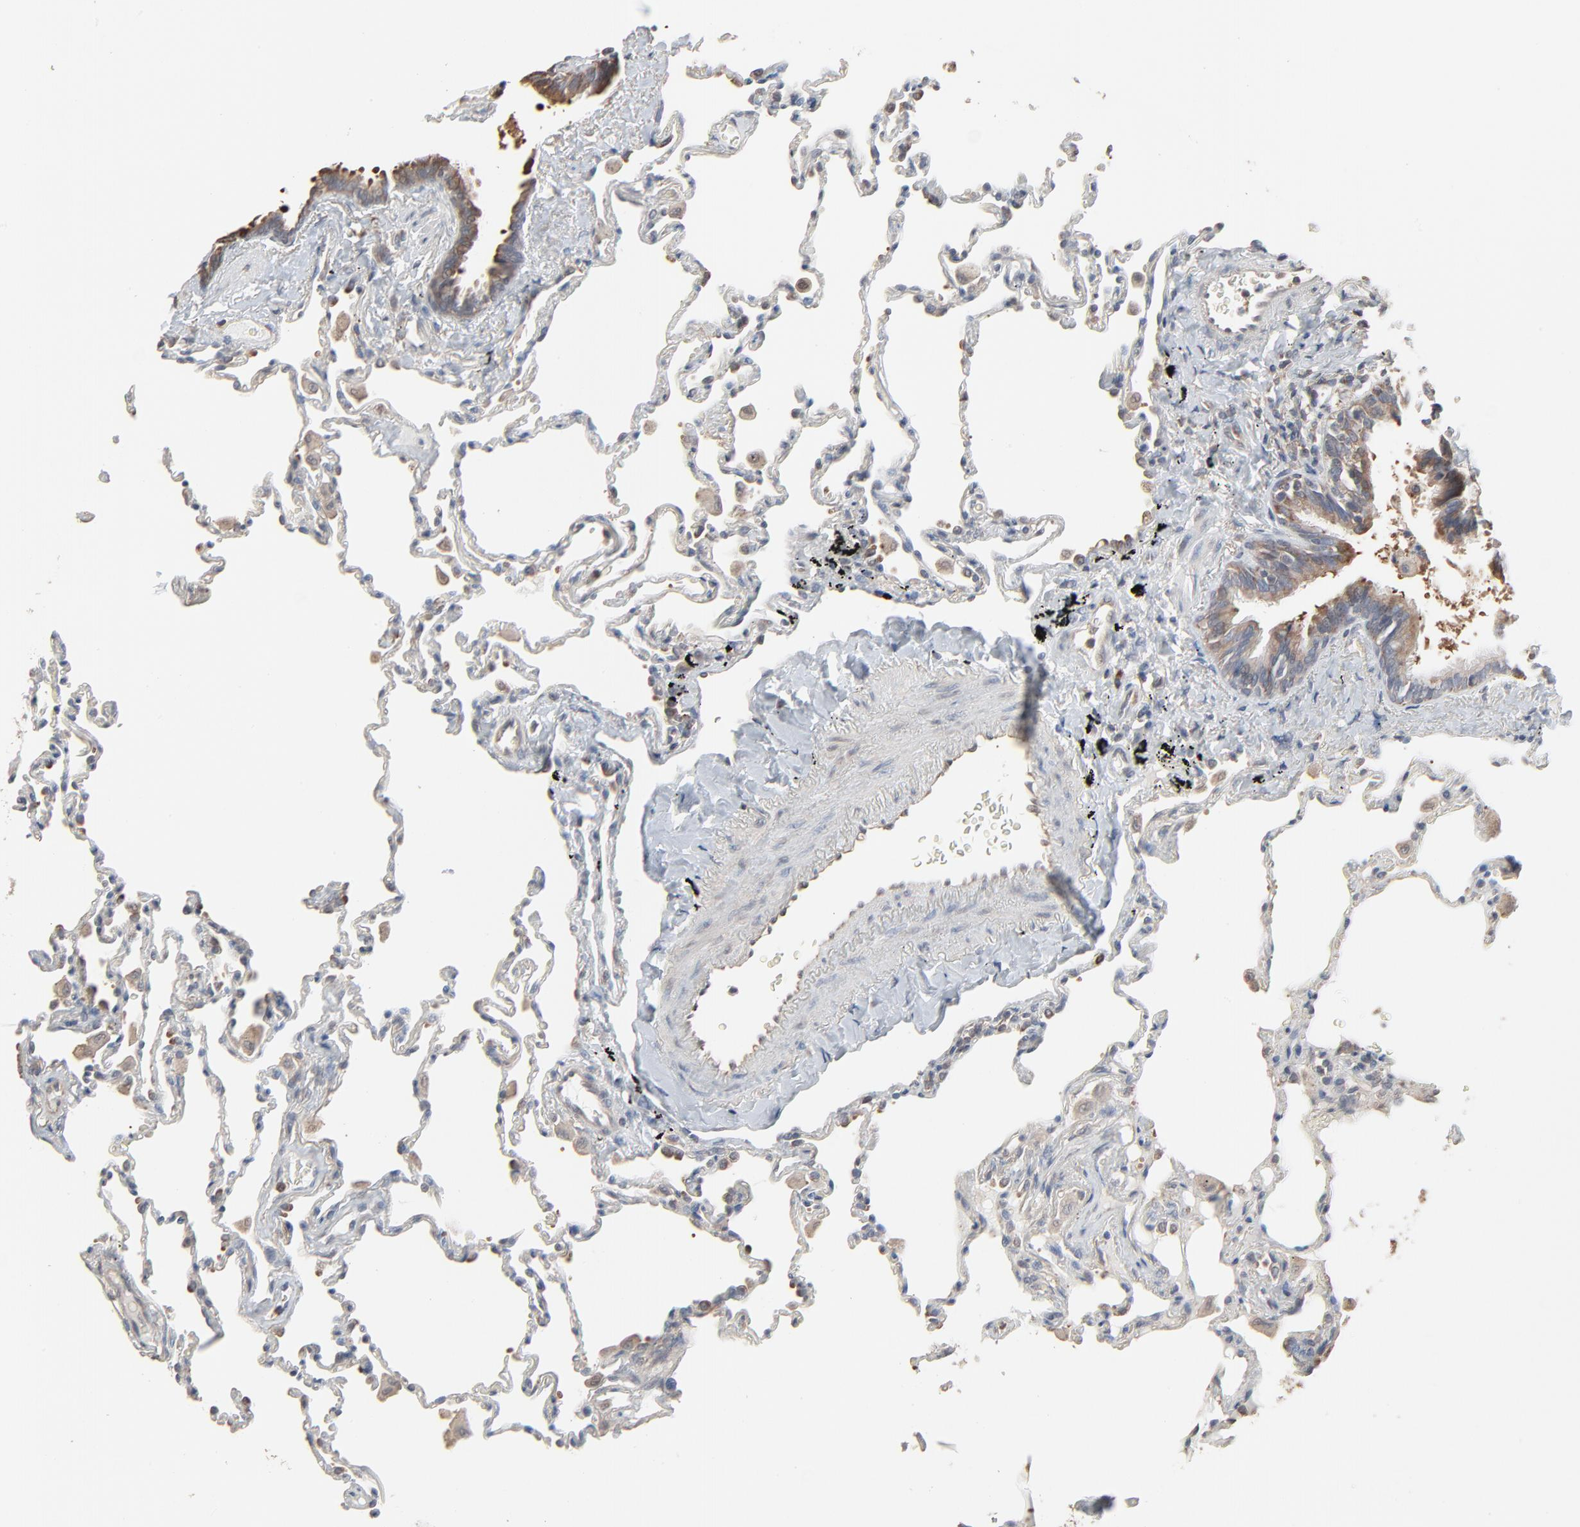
{"staining": {"intensity": "moderate", "quantity": "<25%", "location": "nuclear"}, "tissue": "lung", "cell_type": "Alveolar cells", "image_type": "normal", "snomed": [{"axis": "morphology", "description": "Normal tissue, NOS"}, {"axis": "topography", "description": "Lung"}], "caption": "The micrograph displays staining of unremarkable lung, revealing moderate nuclear protein positivity (brown color) within alveolar cells. The protein of interest is shown in brown color, while the nuclei are stained blue.", "gene": "CCT5", "patient": {"sex": "male", "age": 59}}